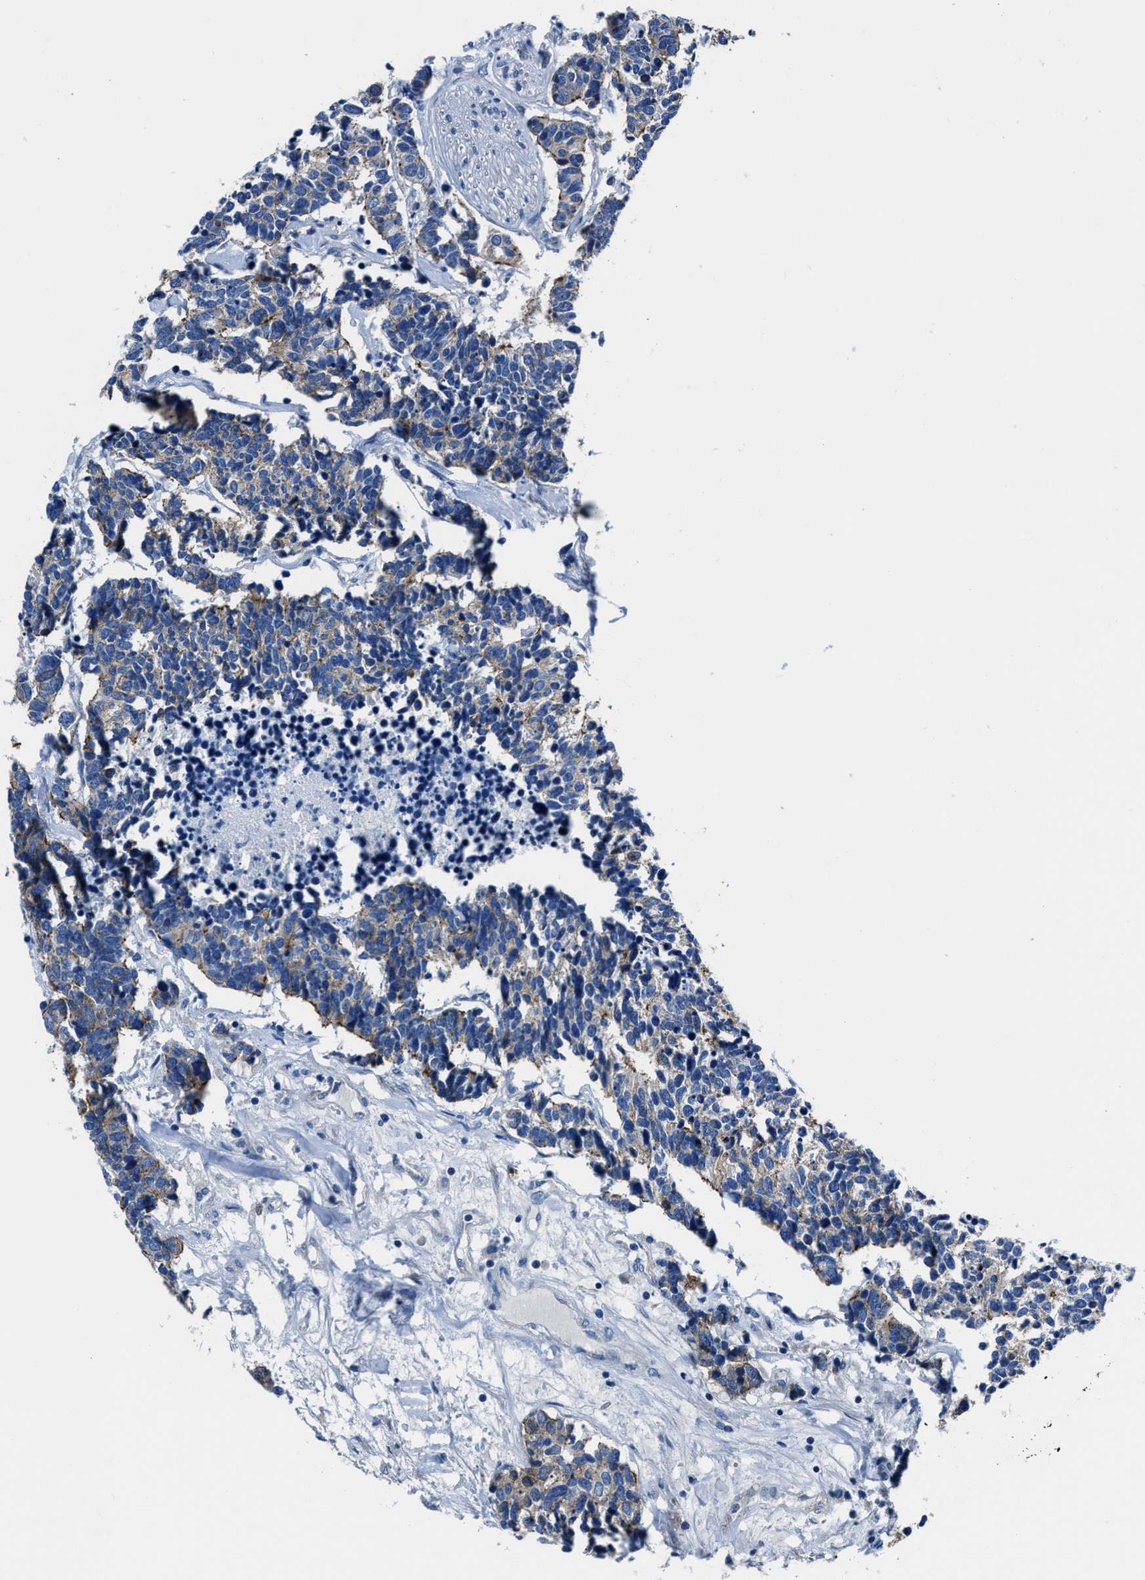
{"staining": {"intensity": "weak", "quantity": ">75%", "location": "cytoplasmic/membranous"}, "tissue": "carcinoid", "cell_type": "Tumor cells", "image_type": "cancer", "snomed": [{"axis": "morphology", "description": "Carcinoma, NOS"}, {"axis": "morphology", "description": "Carcinoid, malignant, NOS"}, {"axis": "topography", "description": "Urinary bladder"}], "caption": "Immunohistochemical staining of human carcinoid reveals low levels of weak cytoplasmic/membranous positivity in about >75% of tumor cells.", "gene": "LMO7", "patient": {"sex": "male", "age": 57}}